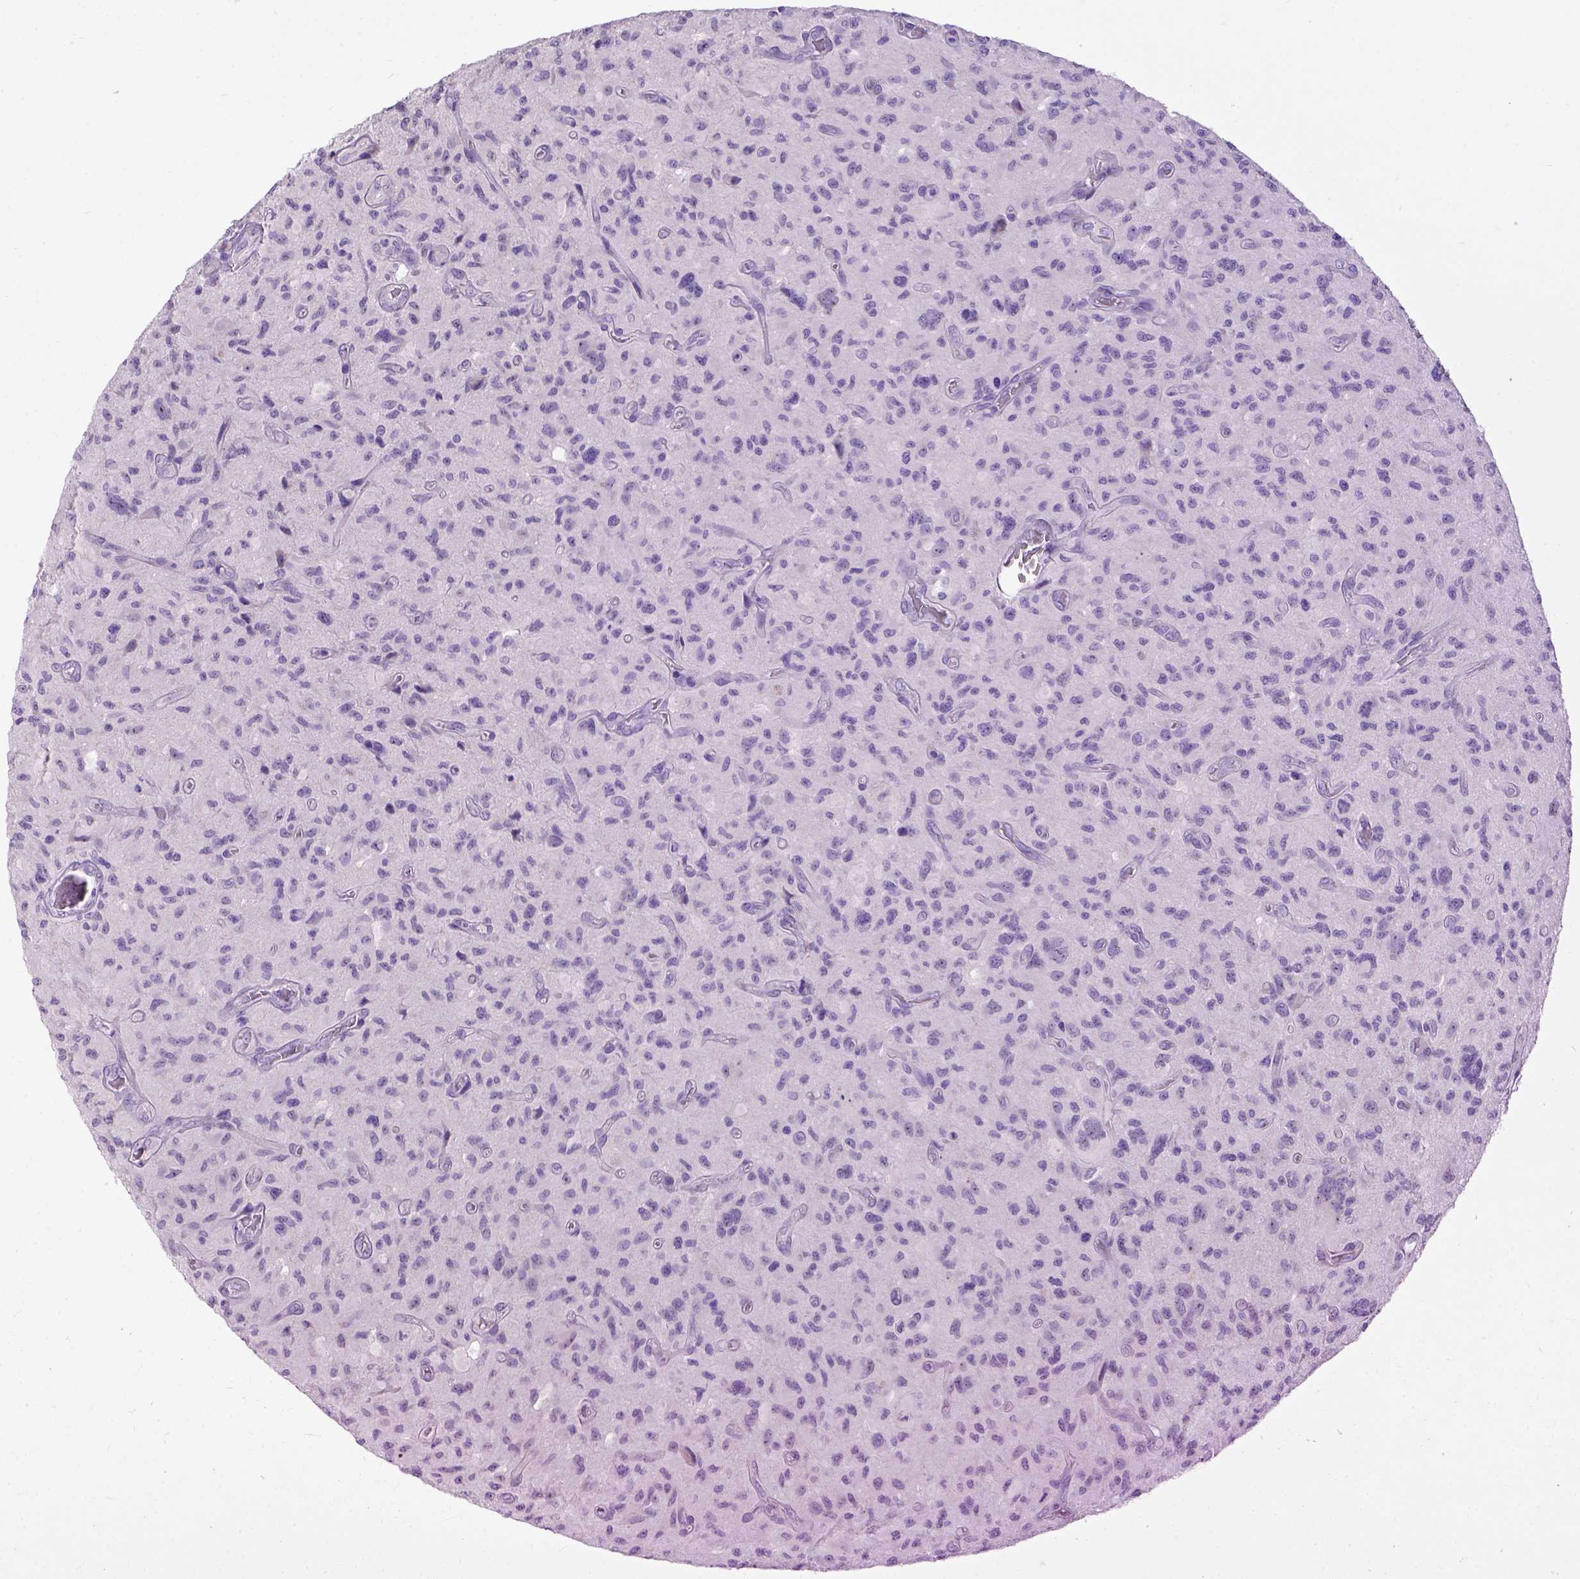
{"staining": {"intensity": "negative", "quantity": "none", "location": "none"}, "tissue": "glioma", "cell_type": "Tumor cells", "image_type": "cancer", "snomed": [{"axis": "morphology", "description": "Glioma, malignant, NOS"}, {"axis": "morphology", "description": "Glioma, malignant, High grade"}, {"axis": "topography", "description": "Brain"}], "caption": "Protein analysis of glioma demonstrates no significant expression in tumor cells.", "gene": "UTP4", "patient": {"sex": "female", "age": 71}}